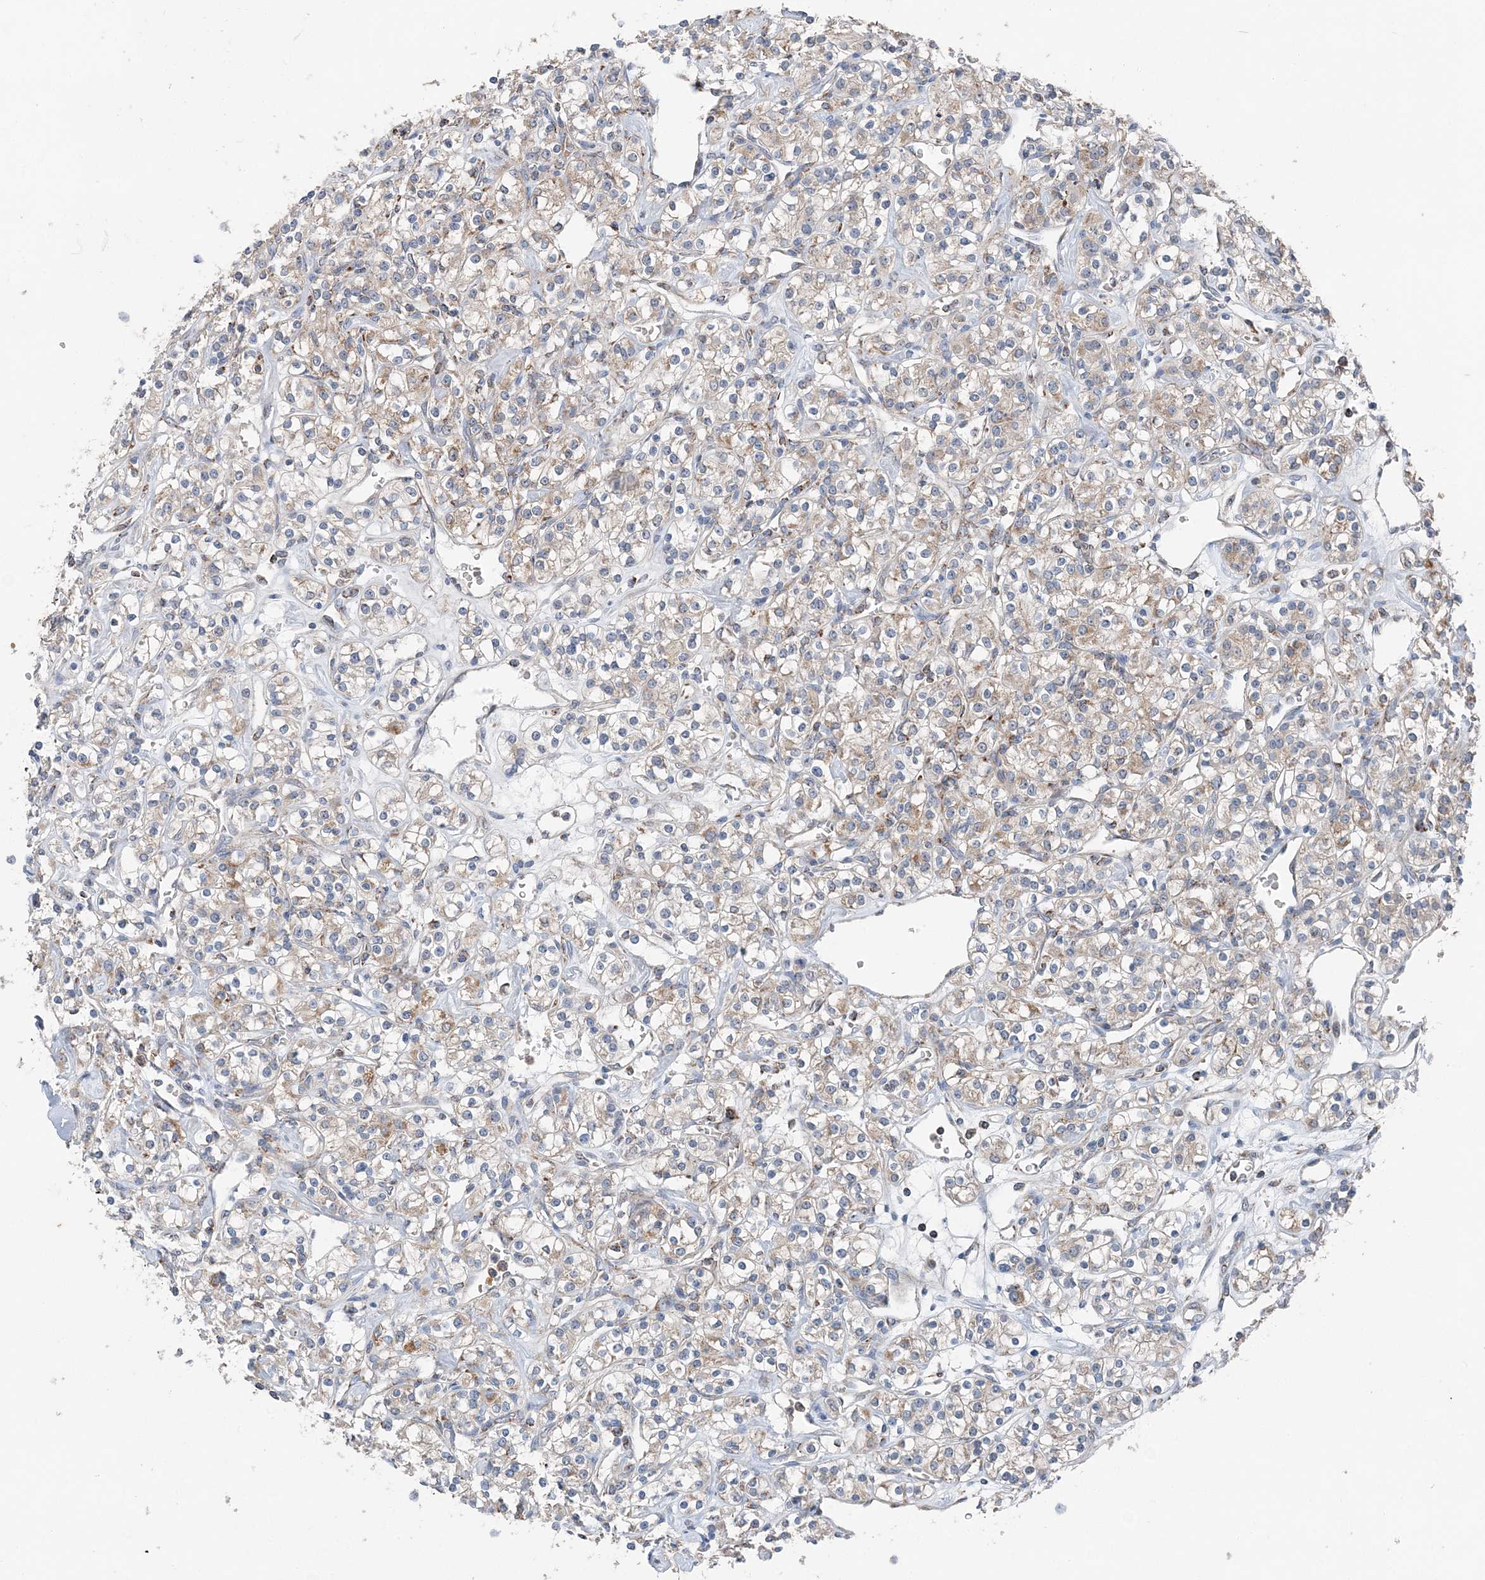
{"staining": {"intensity": "weak", "quantity": ">75%", "location": "cytoplasmic/membranous"}, "tissue": "renal cancer", "cell_type": "Tumor cells", "image_type": "cancer", "snomed": [{"axis": "morphology", "description": "Adenocarcinoma, NOS"}, {"axis": "topography", "description": "Kidney"}], "caption": "Weak cytoplasmic/membranous protein expression is appreciated in approximately >75% of tumor cells in adenocarcinoma (renal).", "gene": "SPRY2", "patient": {"sex": "male", "age": 77}}